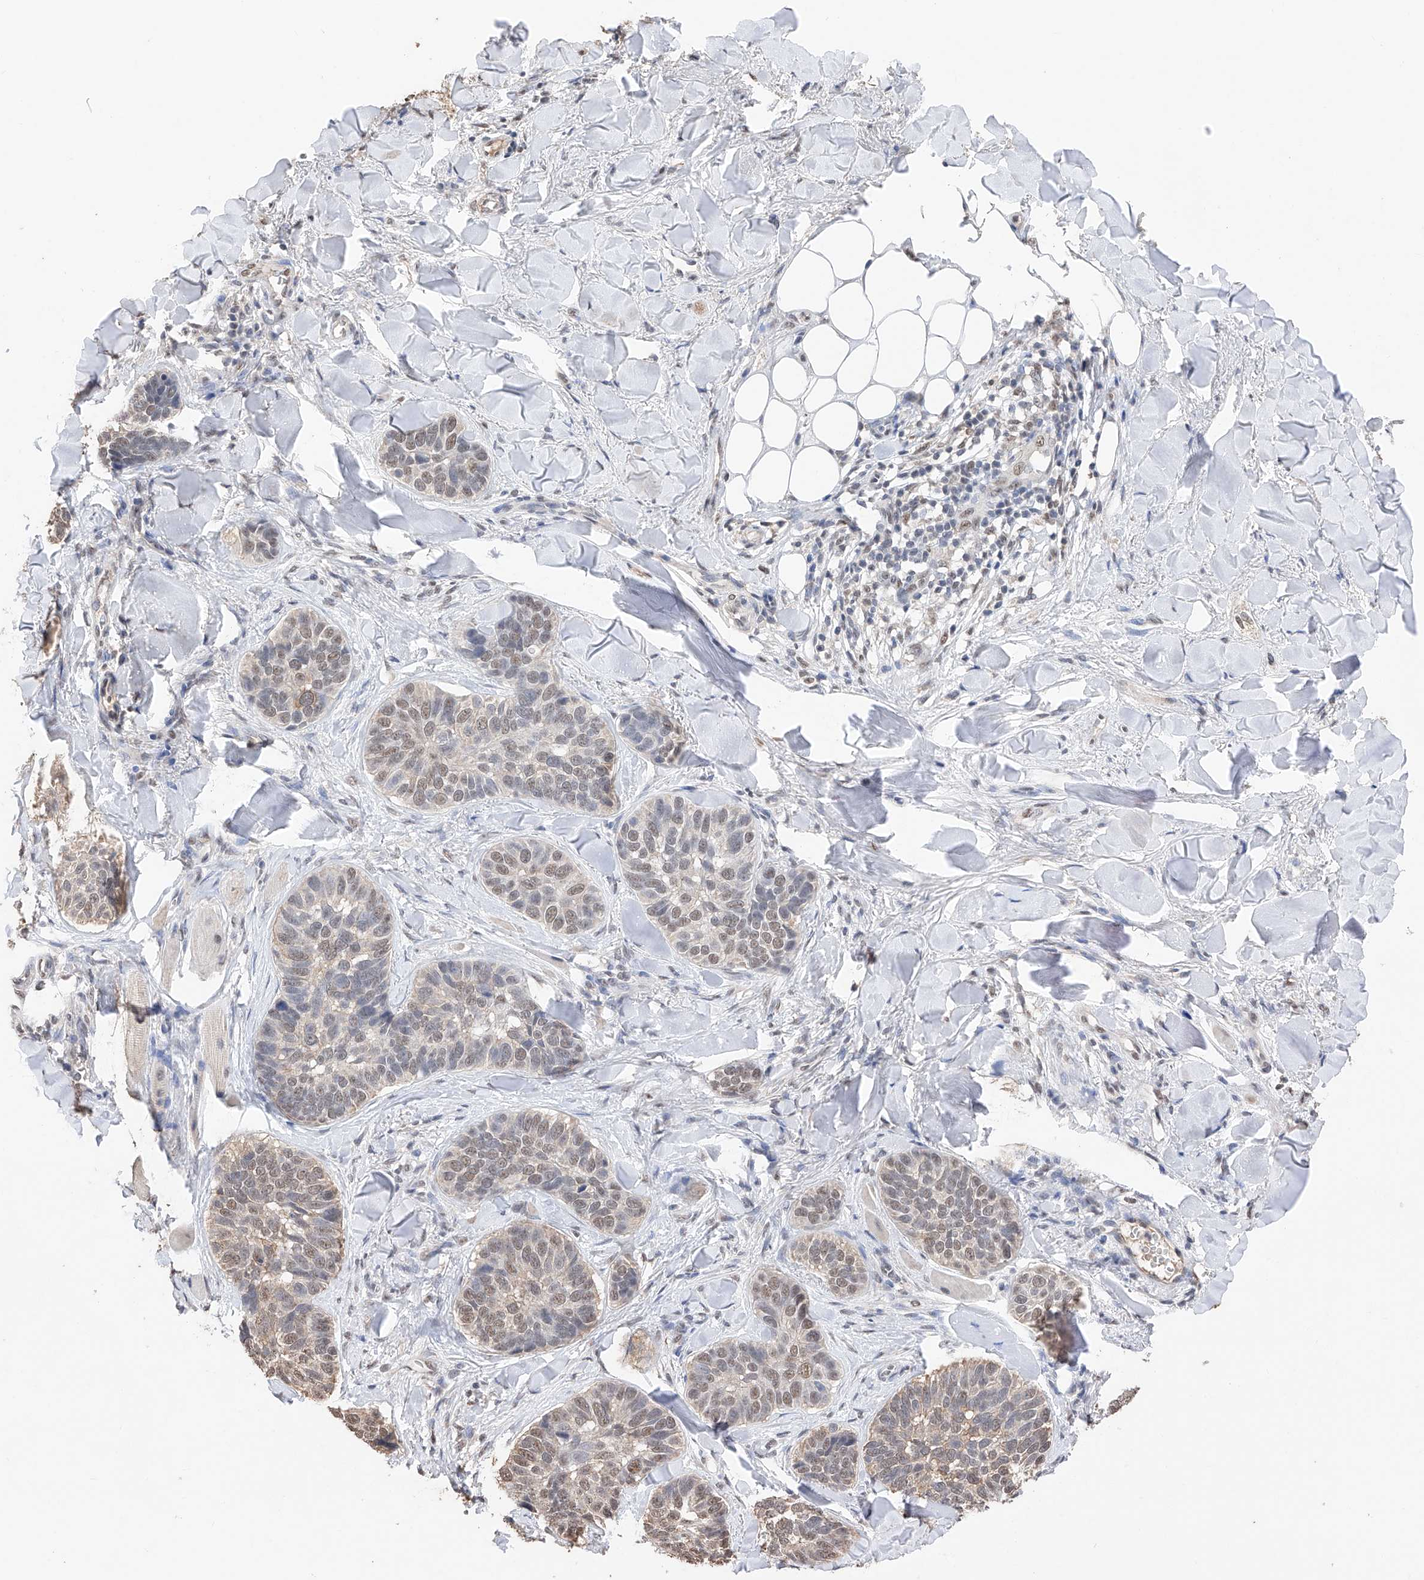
{"staining": {"intensity": "weak", "quantity": "25%-75%", "location": "nuclear"}, "tissue": "skin cancer", "cell_type": "Tumor cells", "image_type": "cancer", "snomed": [{"axis": "morphology", "description": "Basal cell carcinoma"}, {"axis": "topography", "description": "Skin"}], "caption": "This is an image of immunohistochemistry (IHC) staining of basal cell carcinoma (skin), which shows weak expression in the nuclear of tumor cells.", "gene": "DMAP1", "patient": {"sex": "male", "age": 62}}